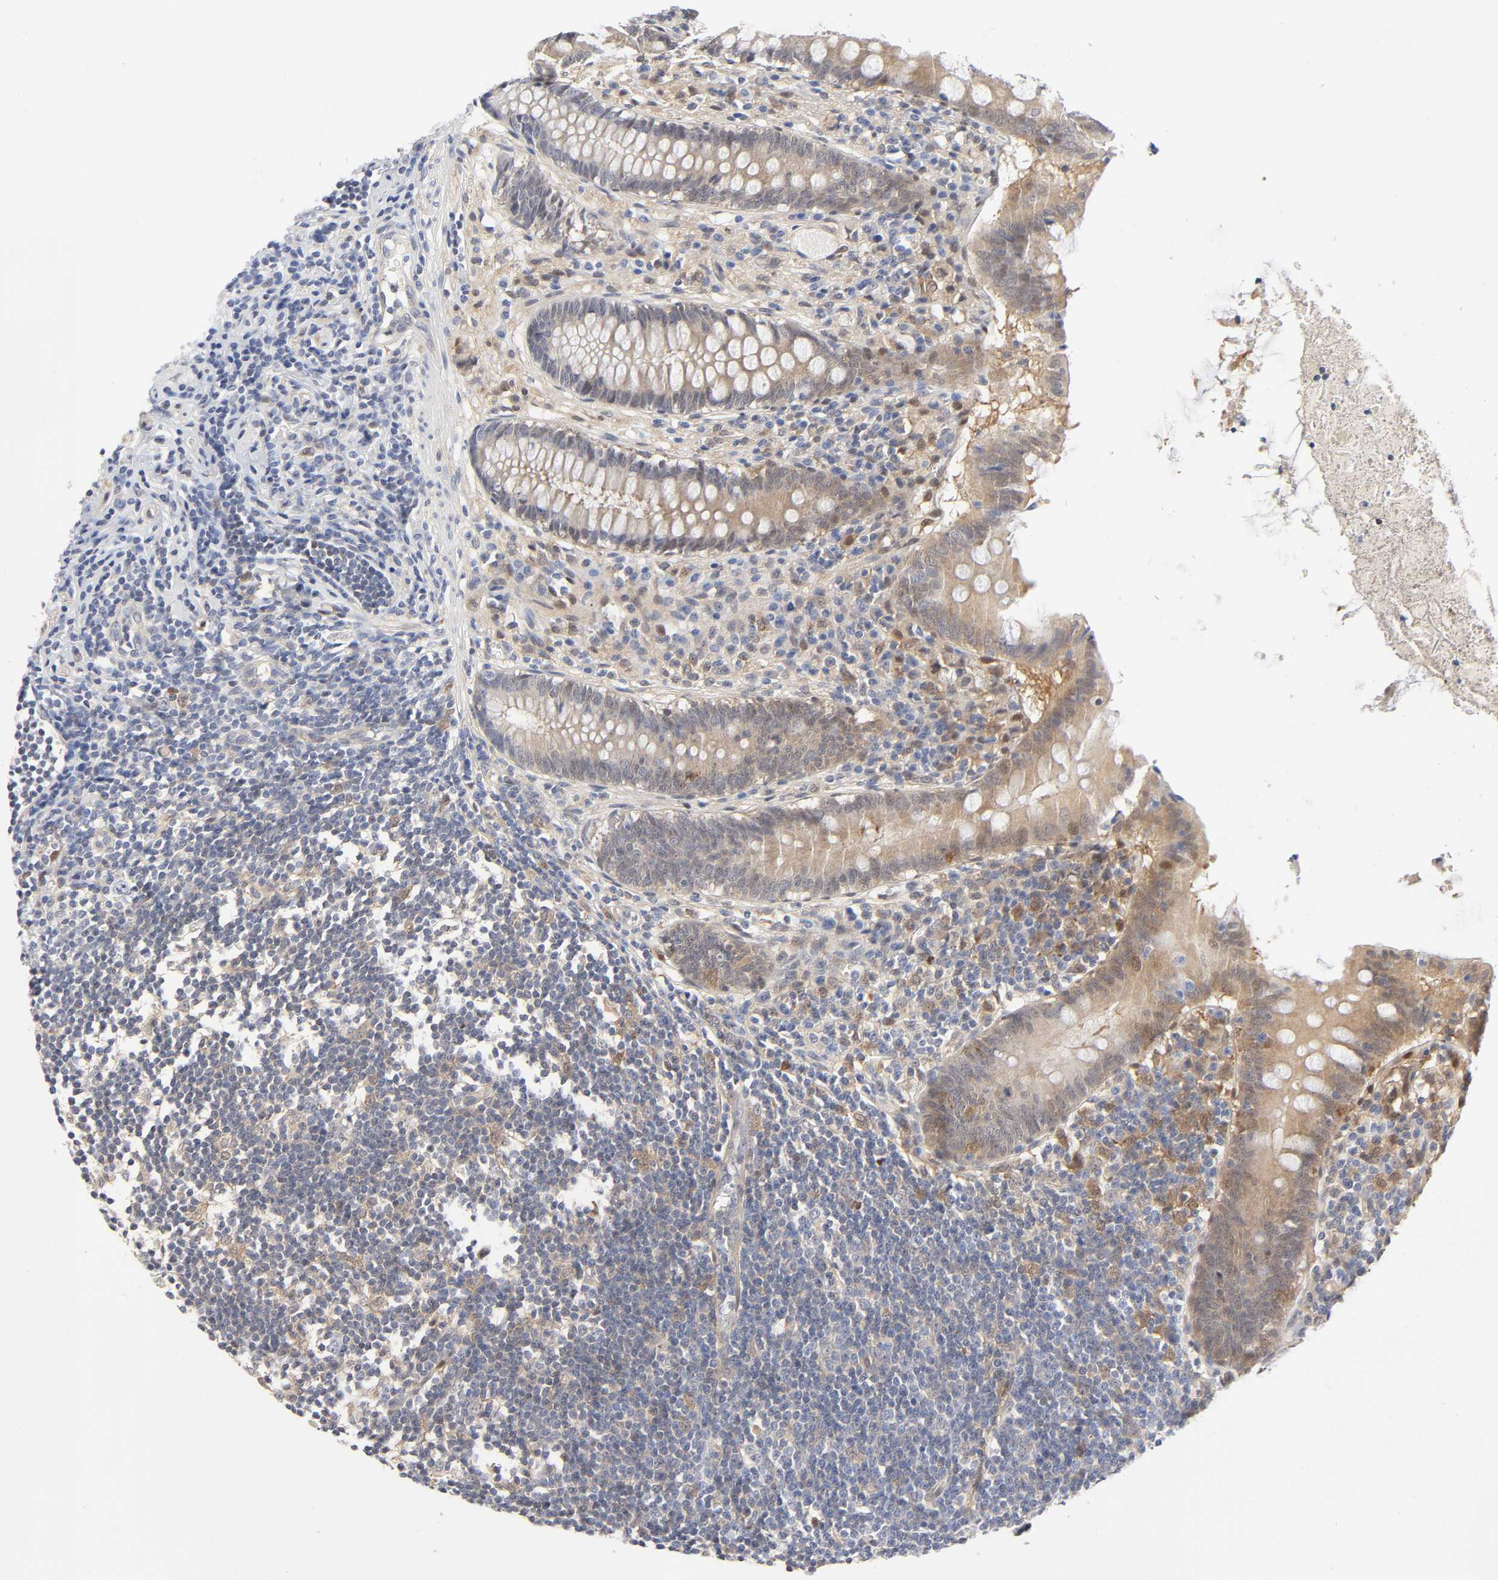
{"staining": {"intensity": "weak", "quantity": "25%-75%", "location": "cytoplasmic/membranous"}, "tissue": "appendix", "cell_type": "Glandular cells", "image_type": "normal", "snomed": [{"axis": "morphology", "description": "Normal tissue, NOS"}, {"axis": "topography", "description": "Appendix"}], "caption": "The micrograph shows immunohistochemical staining of benign appendix. There is weak cytoplasmic/membranous staining is present in approximately 25%-75% of glandular cells. Nuclei are stained in blue.", "gene": "PTEN", "patient": {"sex": "female", "age": 50}}